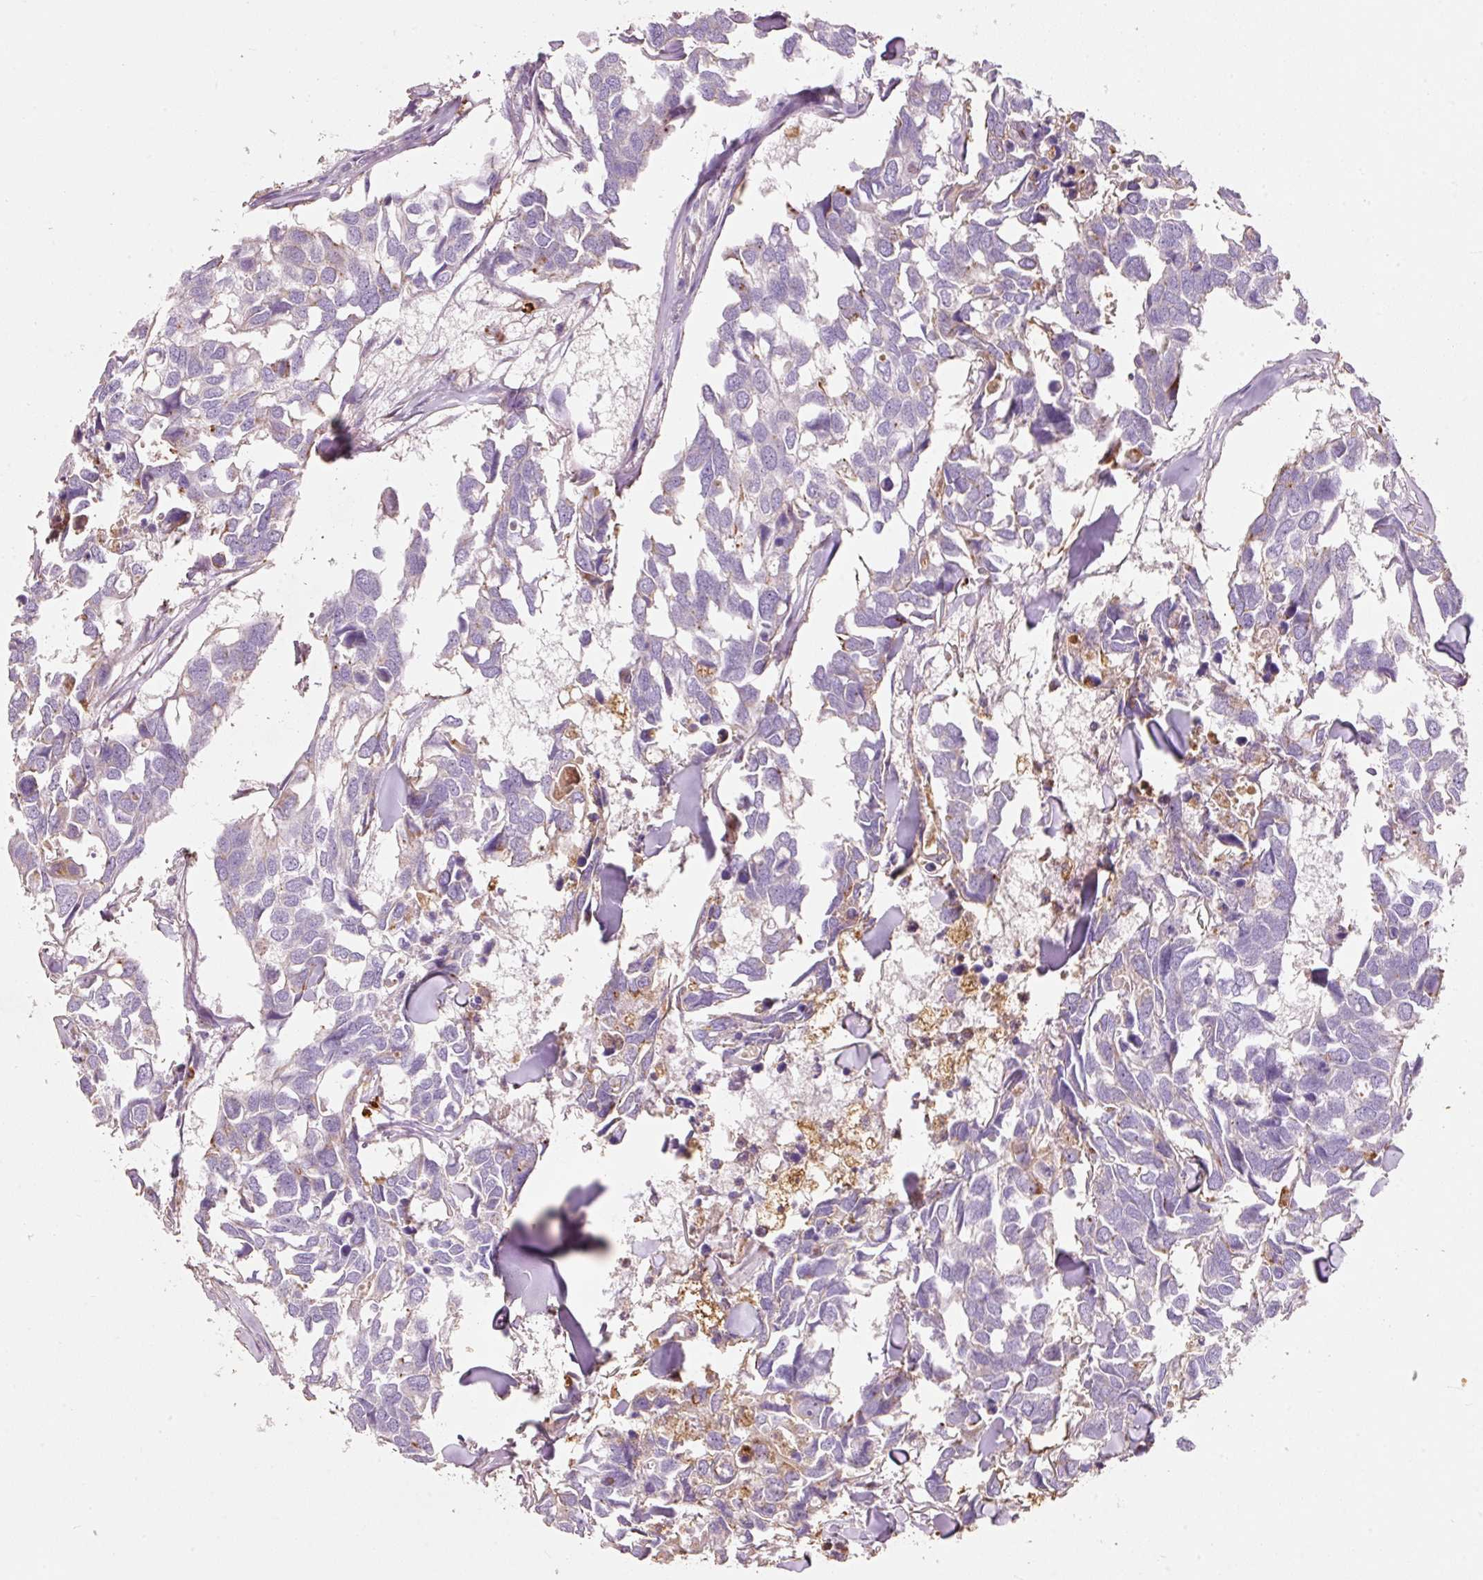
{"staining": {"intensity": "negative", "quantity": "none", "location": "none"}, "tissue": "breast cancer", "cell_type": "Tumor cells", "image_type": "cancer", "snomed": [{"axis": "morphology", "description": "Duct carcinoma"}, {"axis": "topography", "description": "Breast"}], "caption": "A high-resolution histopathology image shows immunohistochemistry staining of breast cancer (invasive ductal carcinoma), which displays no significant expression in tumor cells.", "gene": "TMC8", "patient": {"sex": "female", "age": 83}}